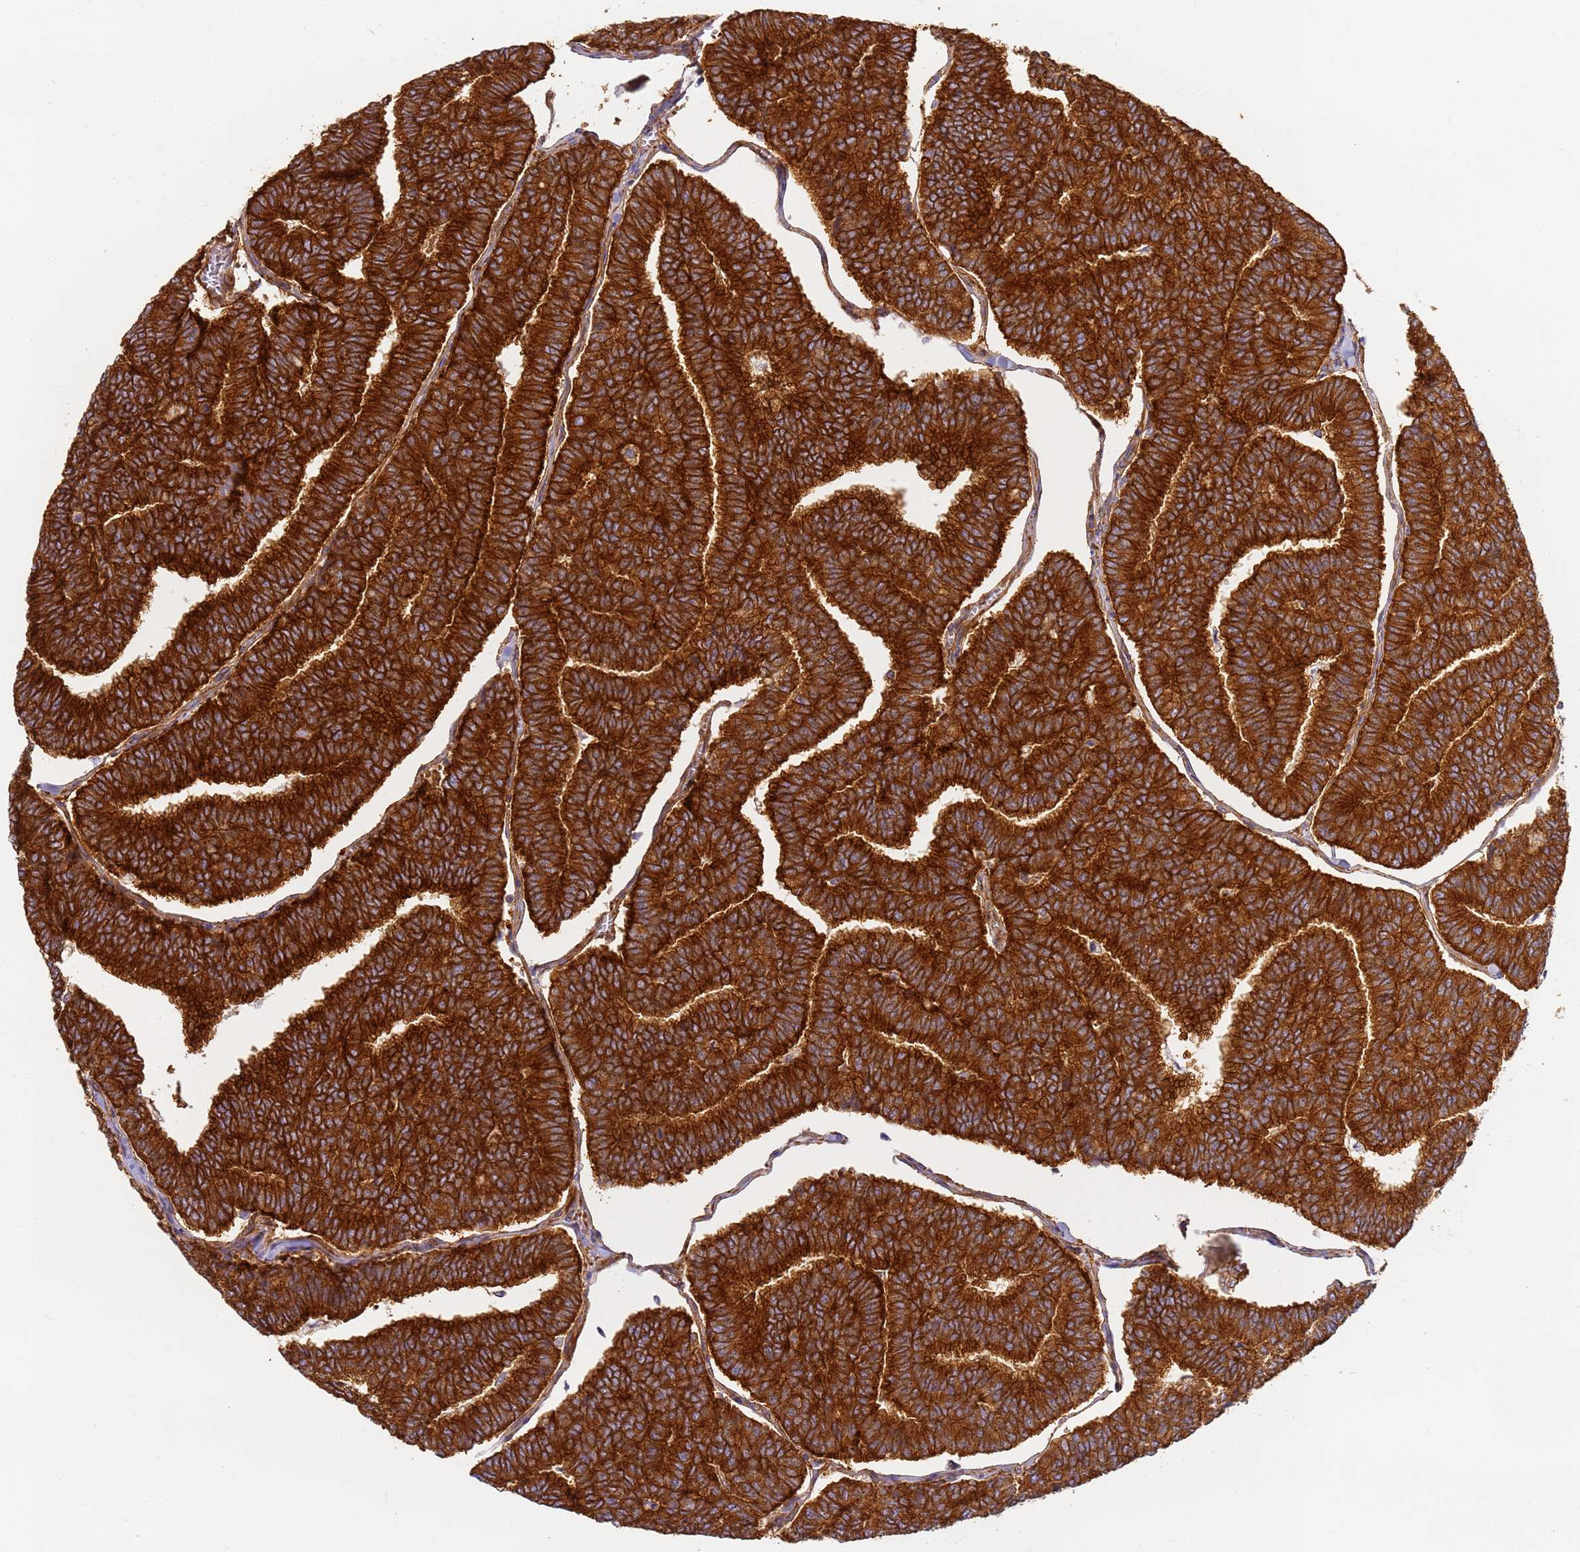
{"staining": {"intensity": "strong", "quantity": ">75%", "location": "cytoplasmic/membranous"}, "tissue": "thyroid cancer", "cell_type": "Tumor cells", "image_type": "cancer", "snomed": [{"axis": "morphology", "description": "Papillary adenocarcinoma, NOS"}, {"axis": "topography", "description": "Thyroid gland"}], "caption": "Immunohistochemical staining of papillary adenocarcinoma (thyroid) shows high levels of strong cytoplasmic/membranous protein expression in about >75% of tumor cells. (DAB (3,3'-diaminobenzidine) IHC with brightfield microscopy, high magnification).", "gene": "DYNC1I2", "patient": {"sex": "female", "age": 35}}